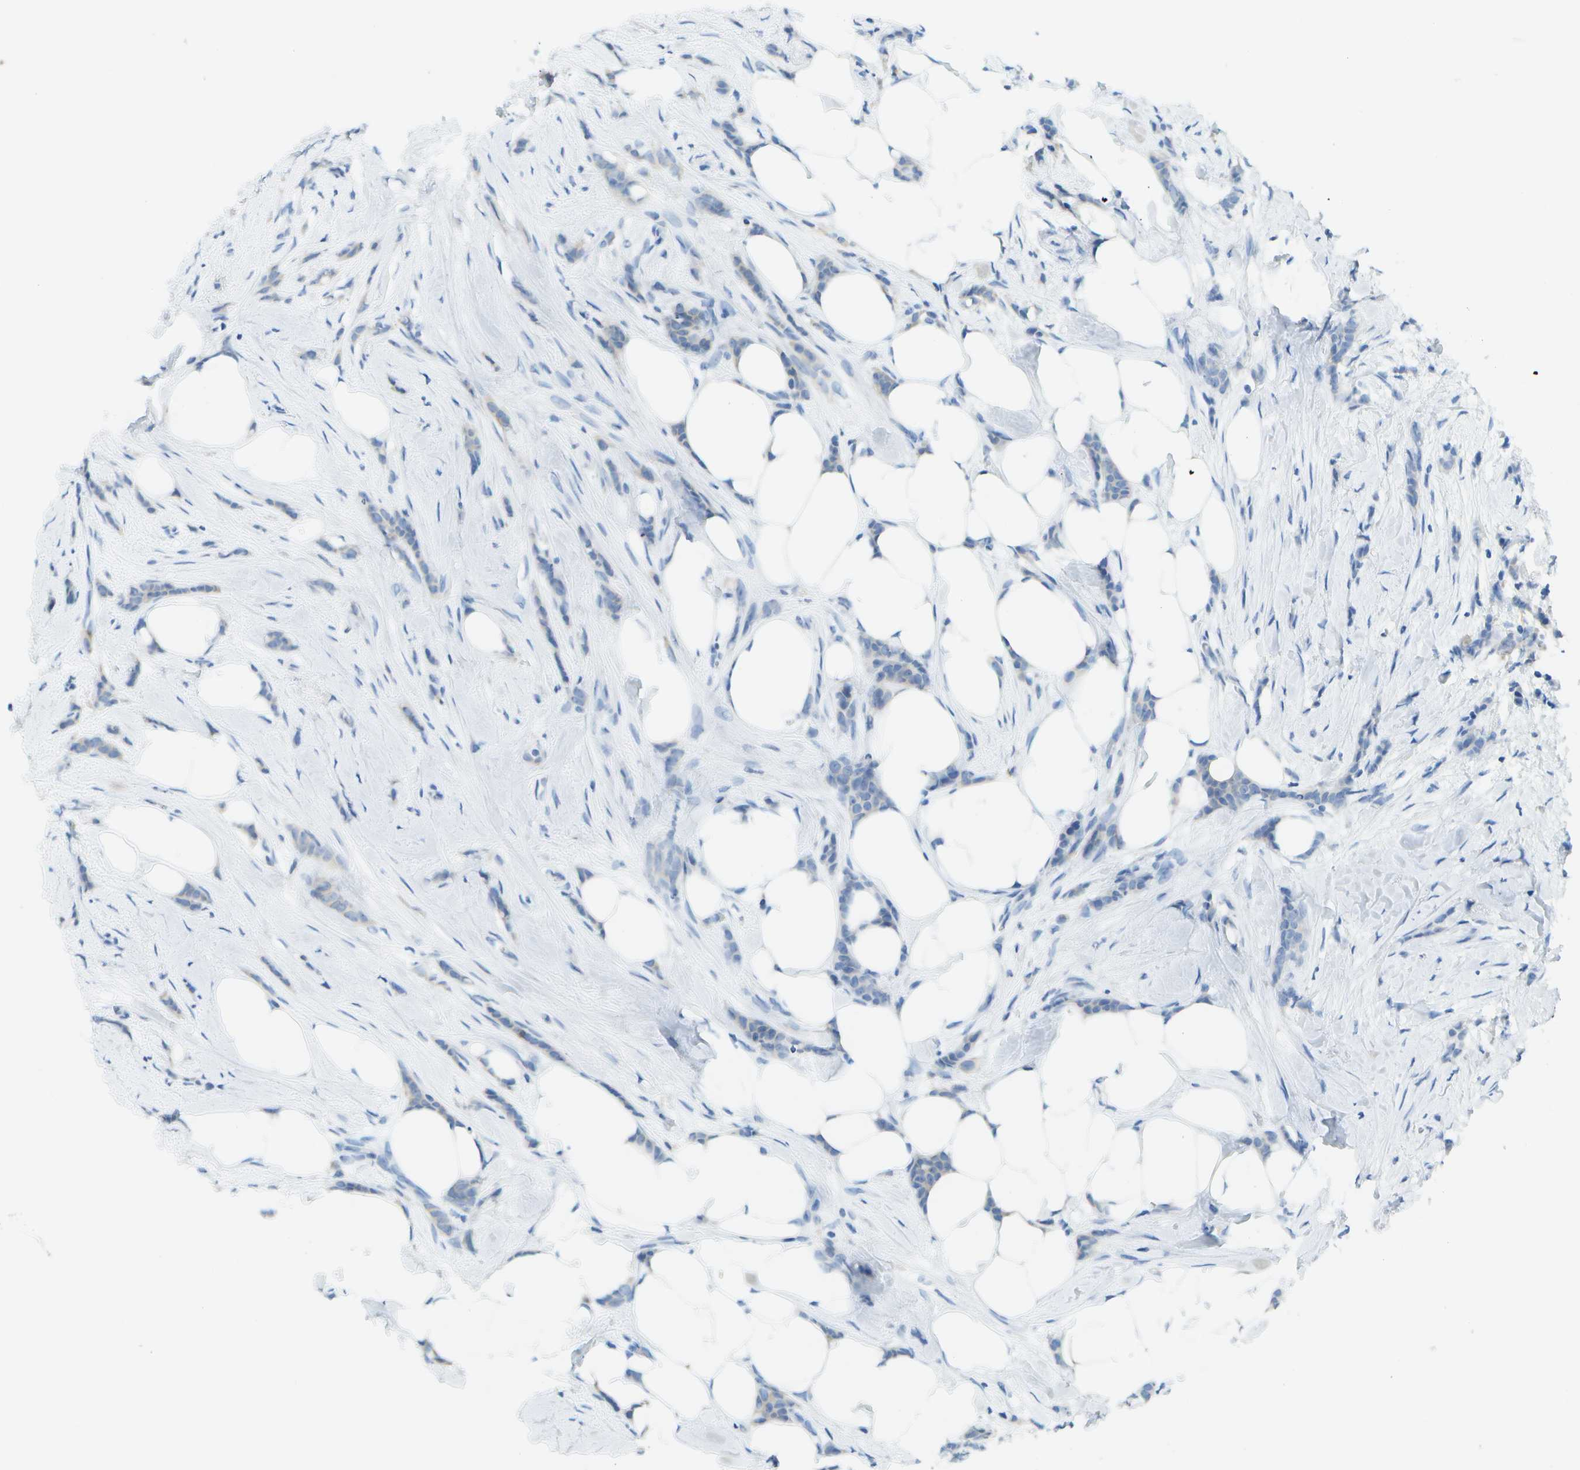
{"staining": {"intensity": "negative", "quantity": "none", "location": "none"}, "tissue": "breast cancer", "cell_type": "Tumor cells", "image_type": "cancer", "snomed": [{"axis": "morphology", "description": "Lobular carcinoma, in situ"}, {"axis": "morphology", "description": "Lobular carcinoma"}, {"axis": "topography", "description": "Breast"}], "caption": "The IHC histopathology image has no significant staining in tumor cells of breast cancer tissue.", "gene": "WNK2", "patient": {"sex": "female", "age": 41}}